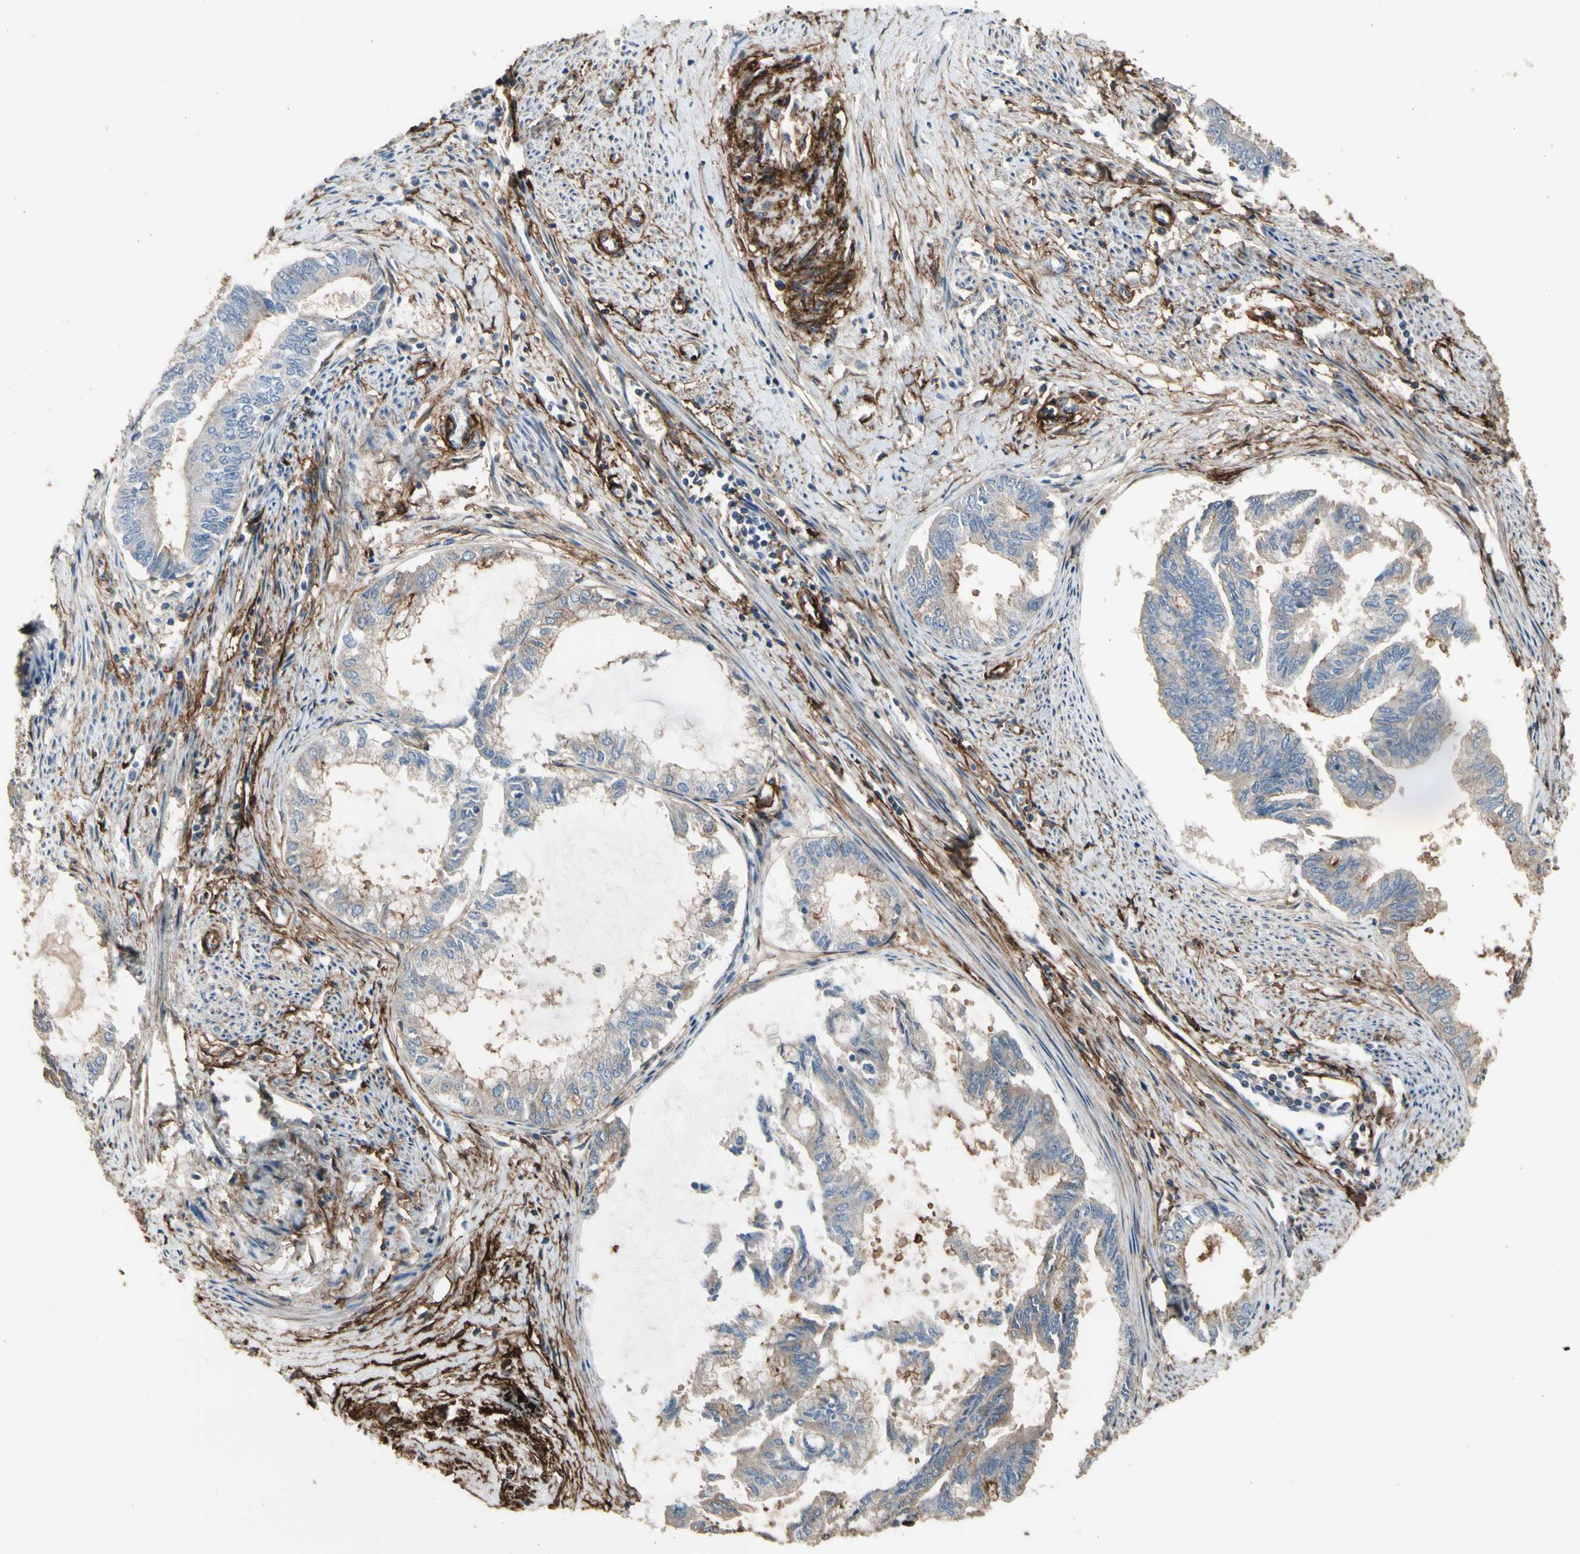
{"staining": {"intensity": "moderate", "quantity": "25%-75%", "location": "cytoplasmic/membranous"}, "tissue": "endometrial cancer", "cell_type": "Tumor cells", "image_type": "cancer", "snomed": [{"axis": "morphology", "description": "Adenocarcinoma, NOS"}, {"axis": "topography", "description": "Endometrium"}], "caption": "Immunohistochemistry photomicrograph of neoplastic tissue: human endometrial adenocarcinoma stained using immunohistochemistry (IHC) demonstrates medium levels of moderate protein expression localized specifically in the cytoplasmic/membranous of tumor cells, appearing as a cytoplasmic/membranous brown color.", "gene": "SUSD2", "patient": {"sex": "female", "age": 86}}